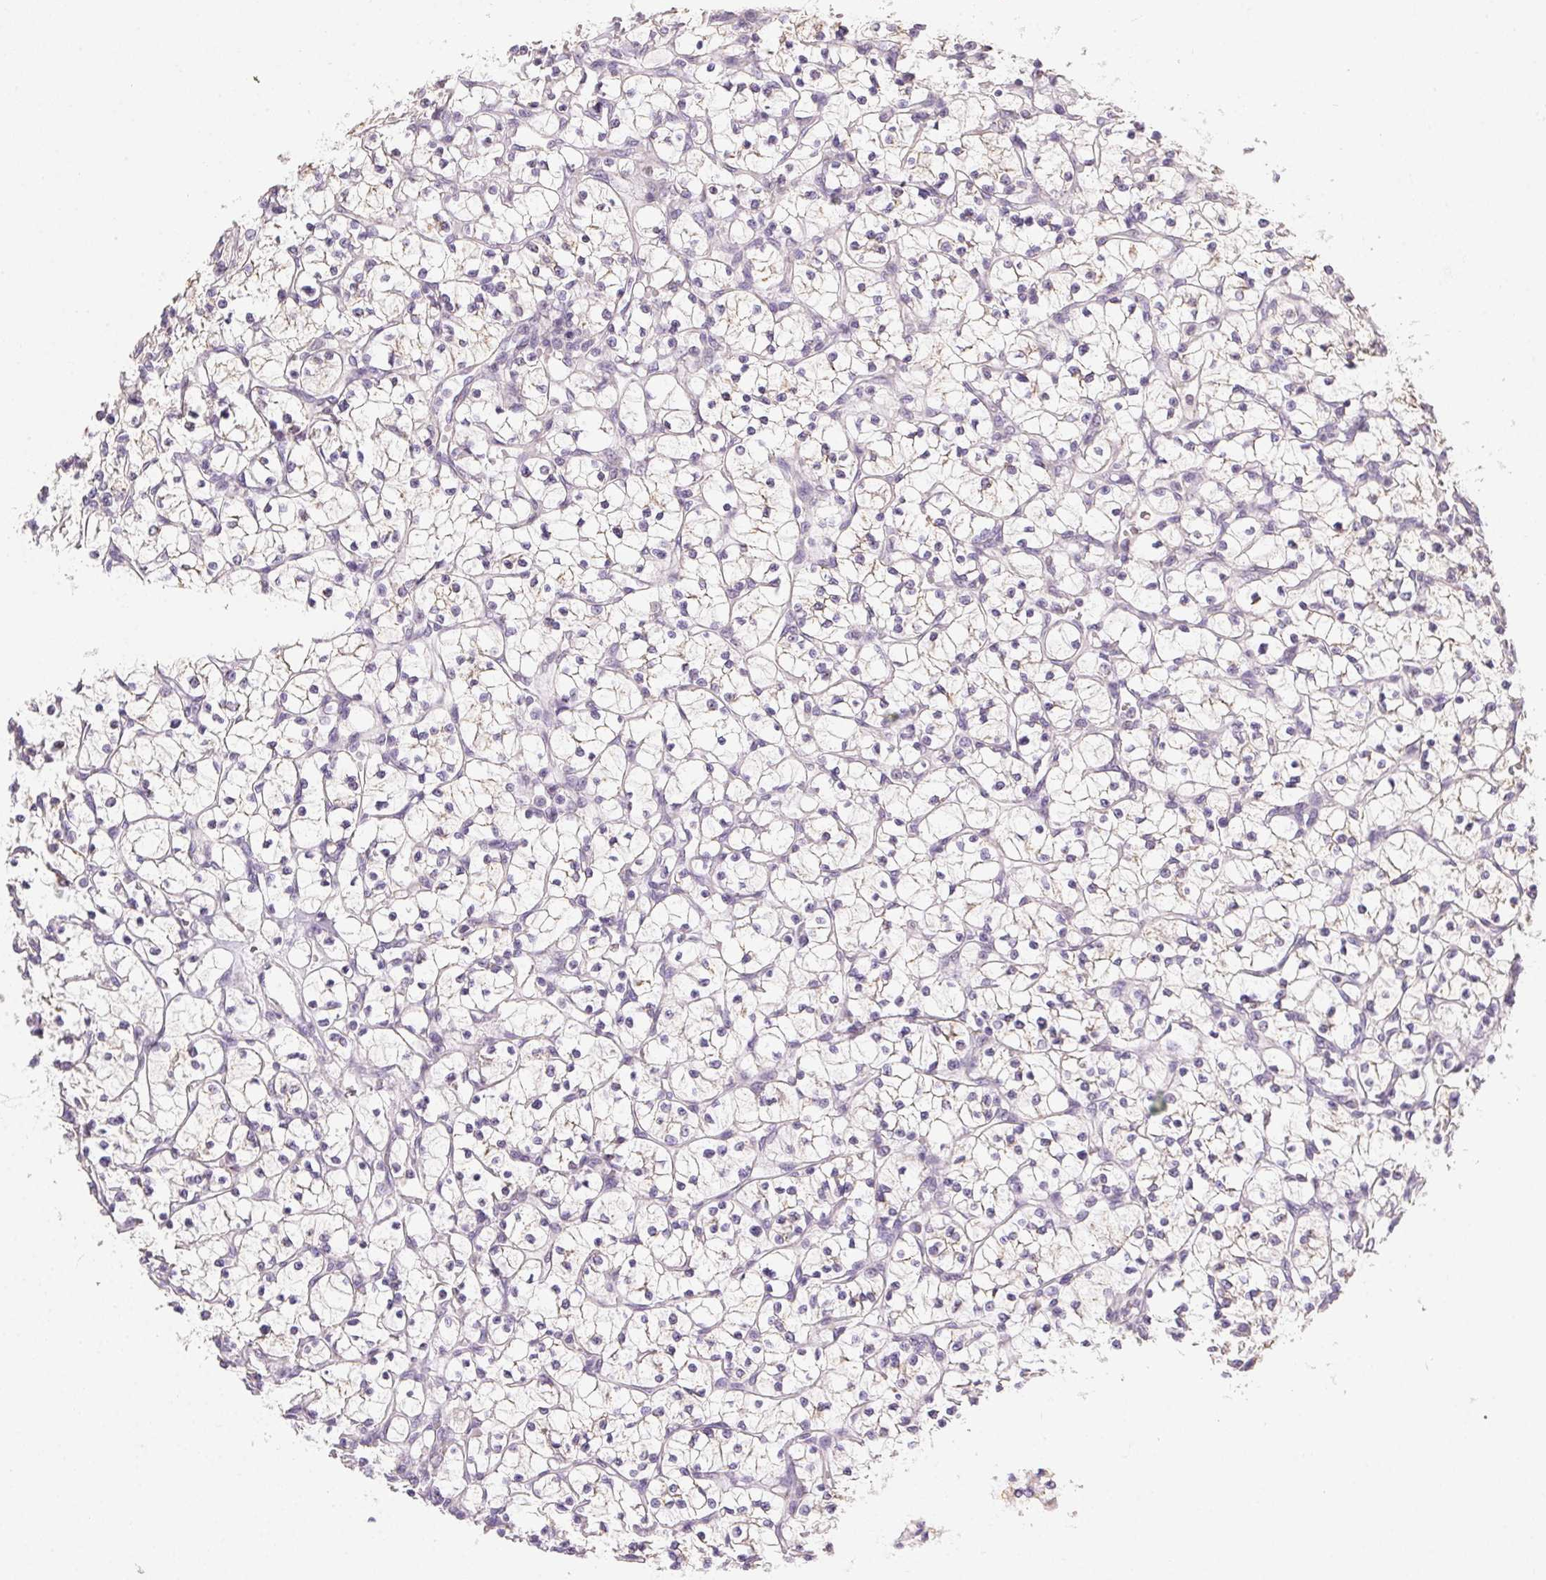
{"staining": {"intensity": "negative", "quantity": "none", "location": "none"}, "tissue": "renal cancer", "cell_type": "Tumor cells", "image_type": "cancer", "snomed": [{"axis": "morphology", "description": "Adenocarcinoma, NOS"}, {"axis": "topography", "description": "Kidney"}], "caption": "Renal adenocarcinoma was stained to show a protein in brown. There is no significant expression in tumor cells.", "gene": "SPACA9", "patient": {"sex": "female", "age": 64}}